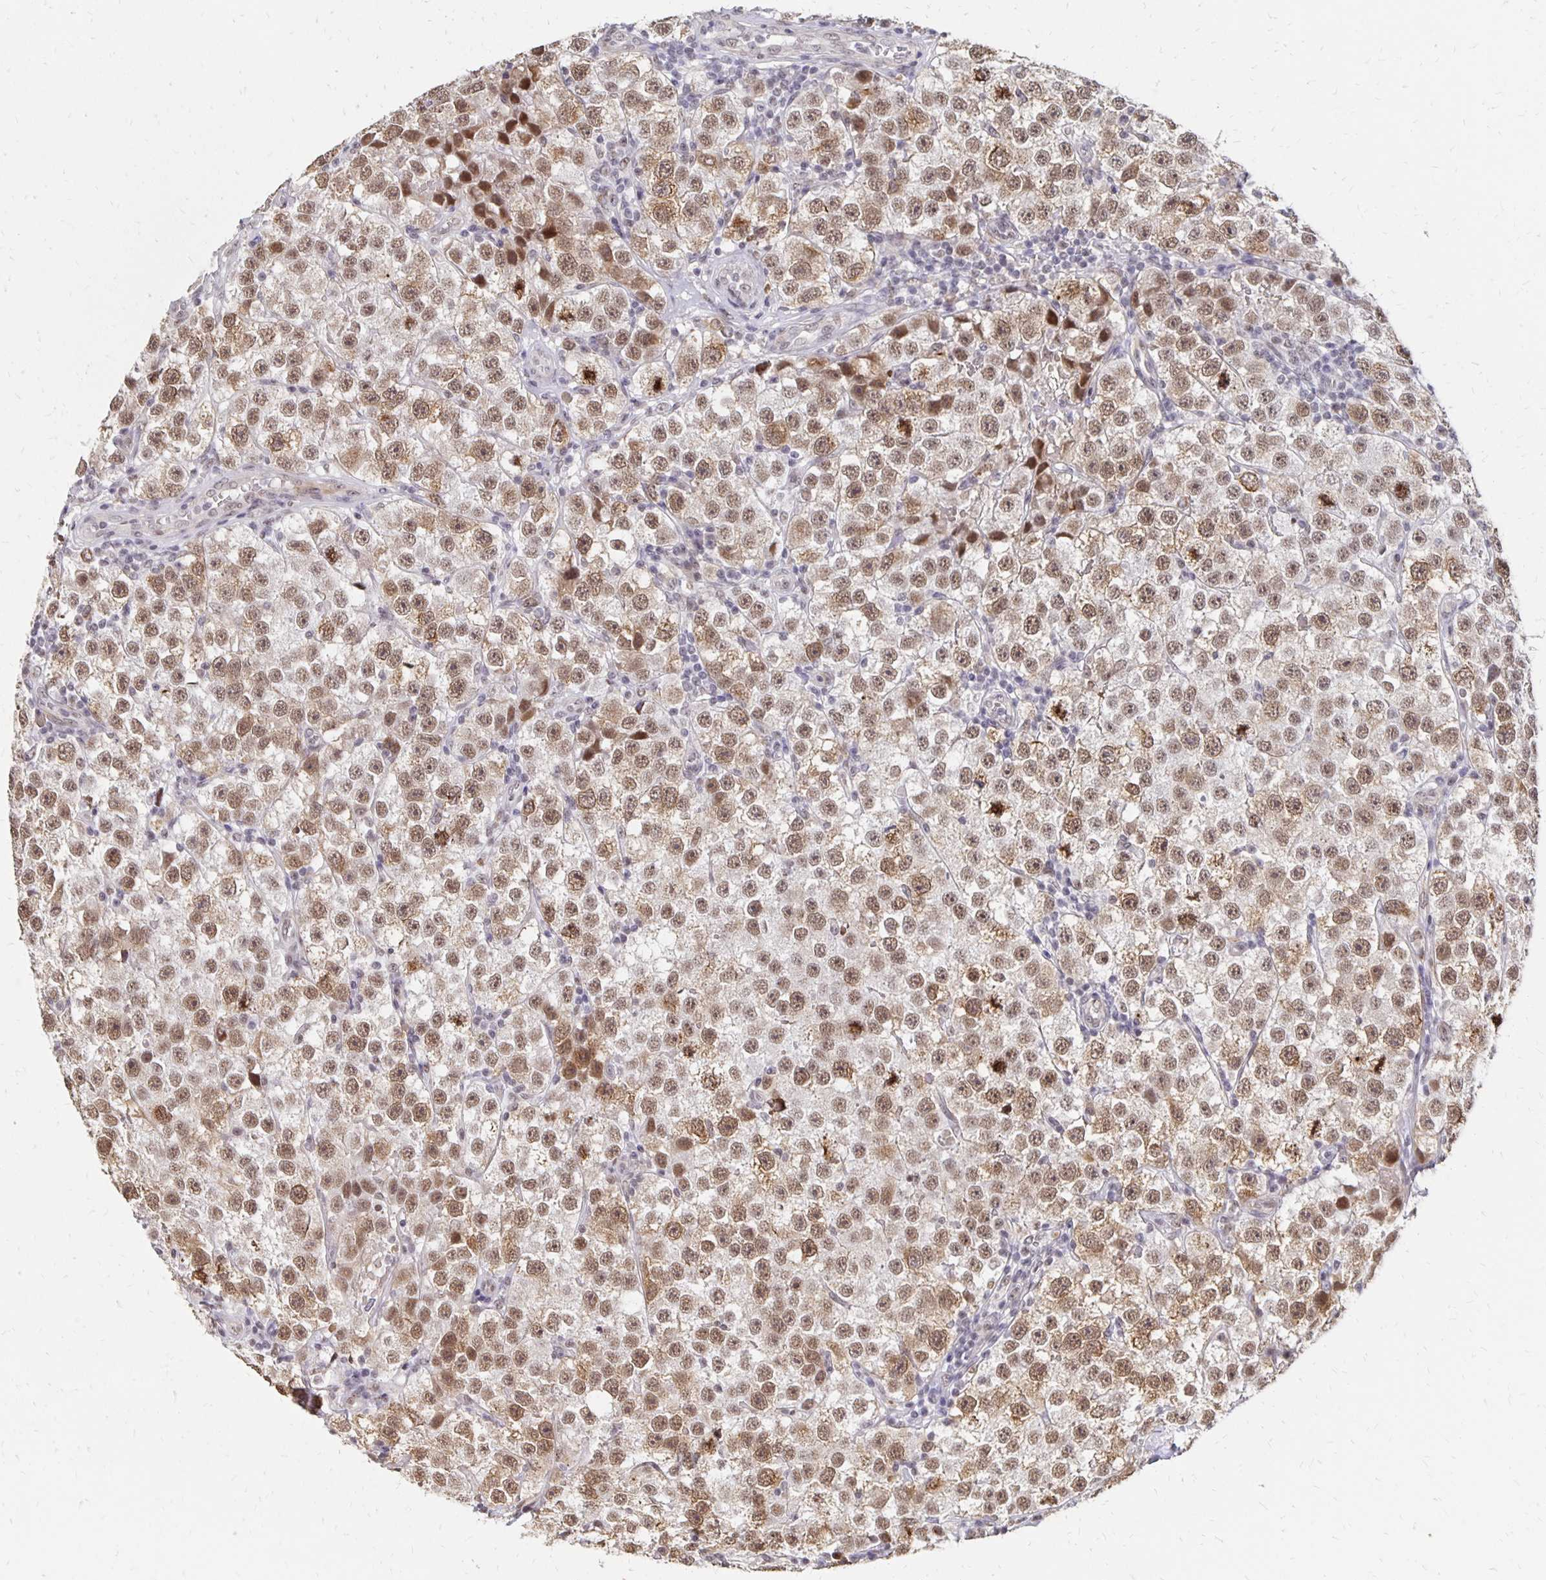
{"staining": {"intensity": "moderate", "quantity": ">75%", "location": "nuclear"}, "tissue": "testis cancer", "cell_type": "Tumor cells", "image_type": "cancer", "snomed": [{"axis": "morphology", "description": "Seminoma, NOS"}, {"axis": "topography", "description": "Testis"}], "caption": "About >75% of tumor cells in seminoma (testis) exhibit moderate nuclear protein positivity as visualized by brown immunohistochemical staining.", "gene": "CLASRP", "patient": {"sex": "male", "age": 34}}